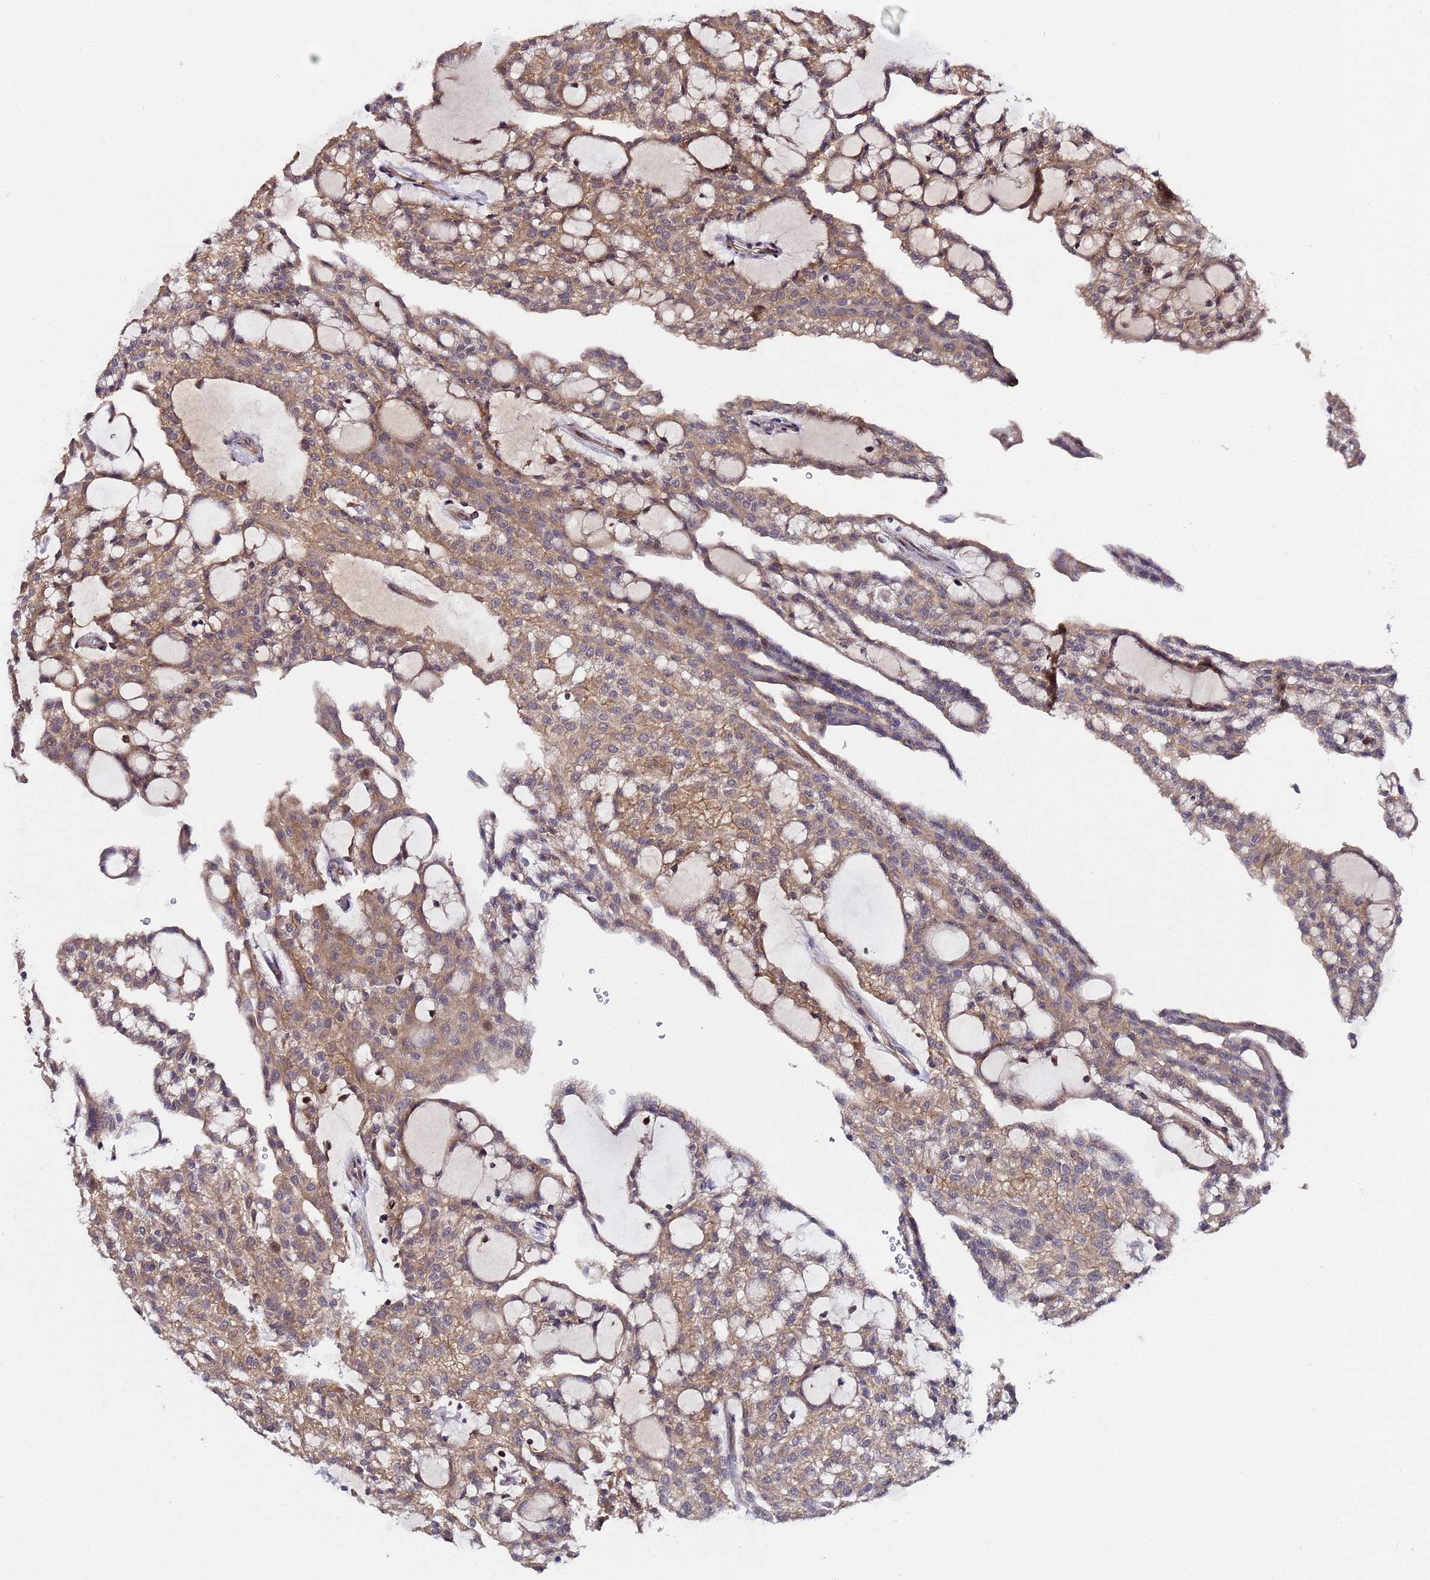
{"staining": {"intensity": "moderate", "quantity": ">75%", "location": "cytoplasmic/membranous"}, "tissue": "renal cancer", "cell_type": "Tumor cells", "image_type": "cancer", "snomed": [{"axis": "morphology", "description": "Adenocarcinoma, NOS"}, {"axis": "topography", "description": "Kidney"}], "caption": "IHC of human renal cancer displays medium levels of moderate cytoplasmic/membranous expression in approximately >75% of tumor cells. IHC stains the protein in brown and the nuclei are stained blue.", "gene": "PLXDC2", "patient": {"sex": "male", "age": 63}}